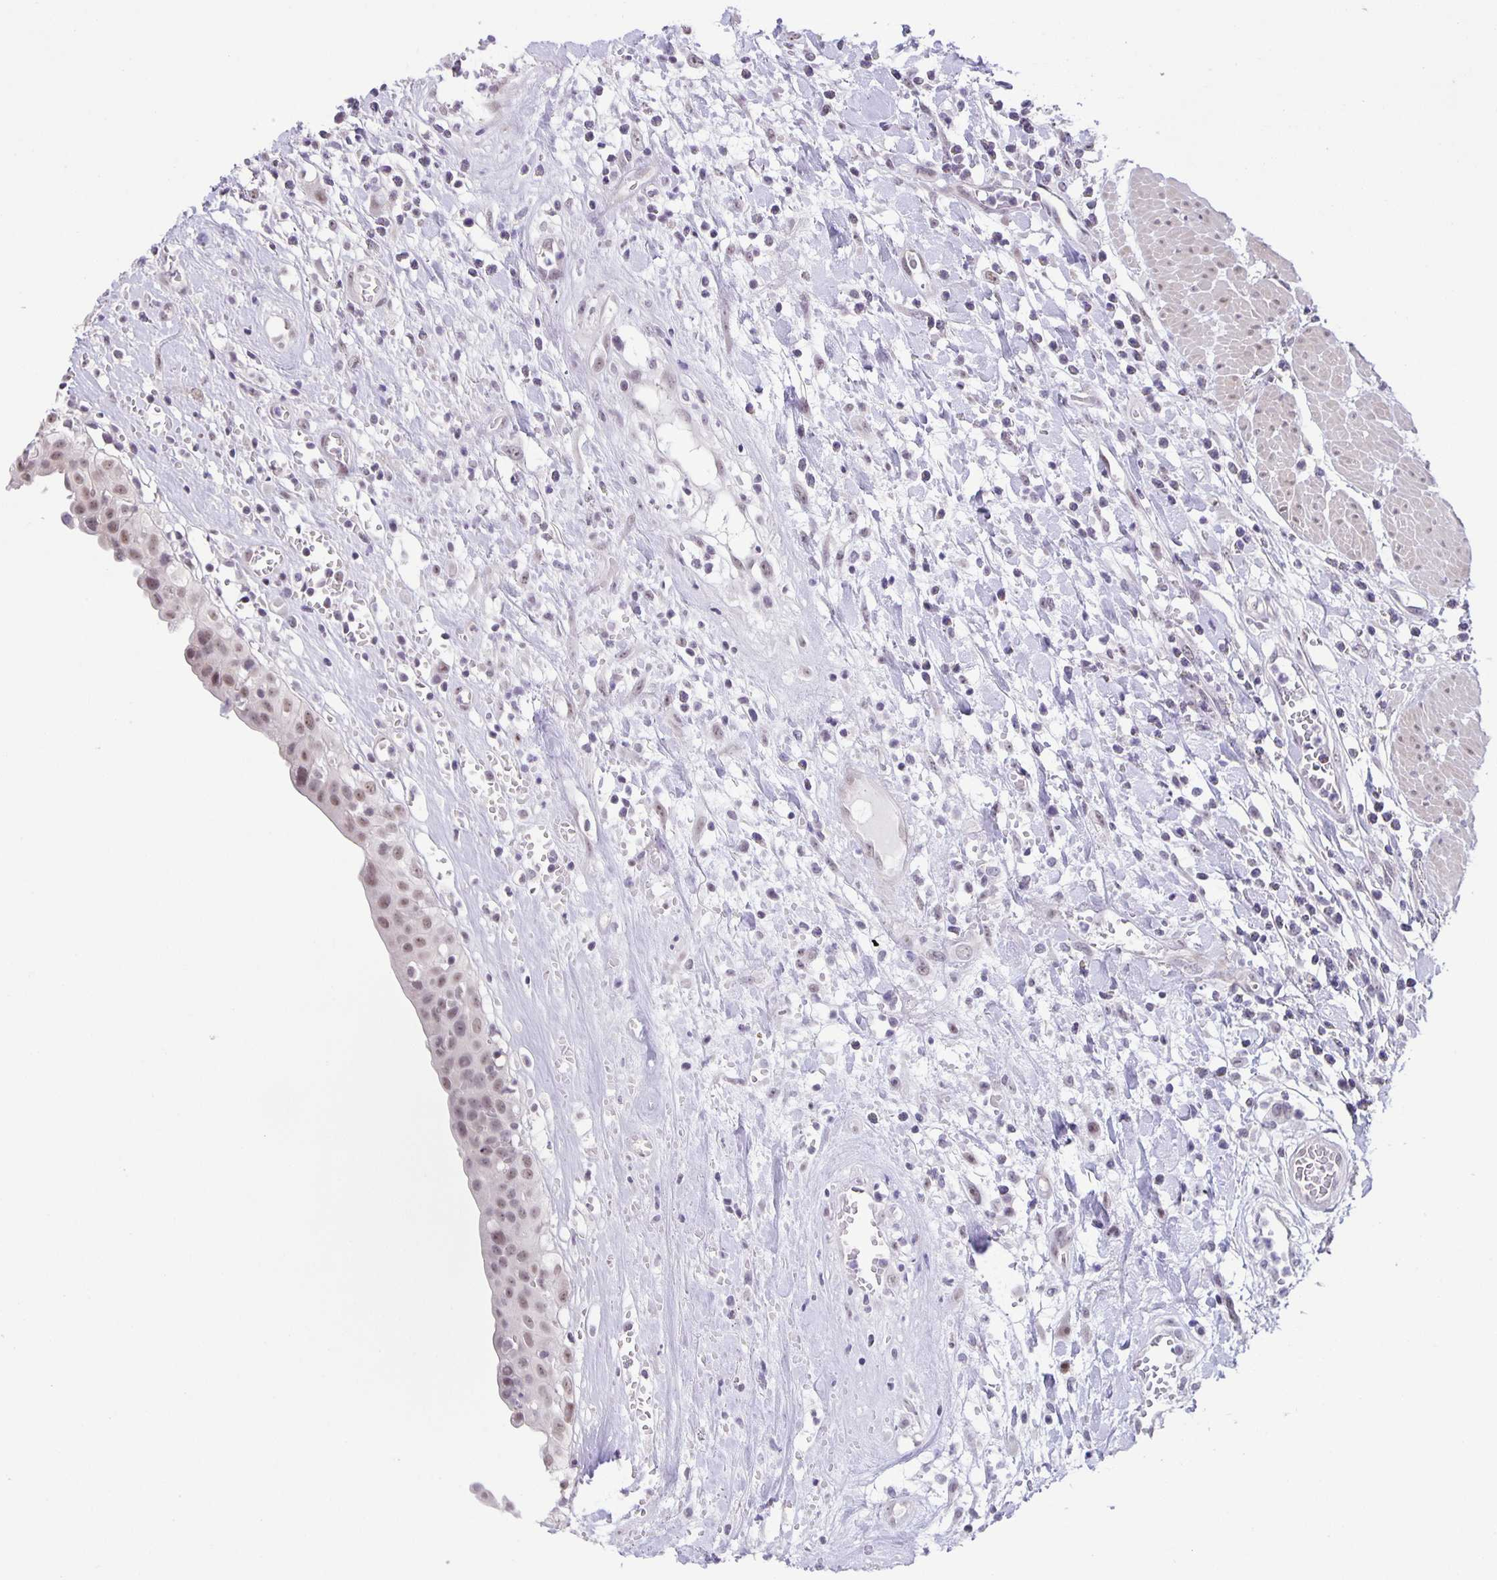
{"staining": {"intensity": "weak", "quantity": "25%-75%", "location": "cytoplasmic/membranous,nuclear"}, "tissue": "urinary bladder", "cell_type": "Urothelial cells", "image_type": "normal", "snomed": [{"axis": "morphology", "description": "Normal tissue, NOS"}, {"axis": "topography", "description": "Urinary bladder"}], "caption": "Immunohistochemical staining of normal human urinary bladder exhibits 25%-75% levels of weak cytoplasmic/membranous,nuclear protein expression in approximately 25%-75% of urothelial cells. (IHC, brightfield microscopy, high magnification).", "gene": "PHRF1", "patient": {"sex": "male", "age": 64}}